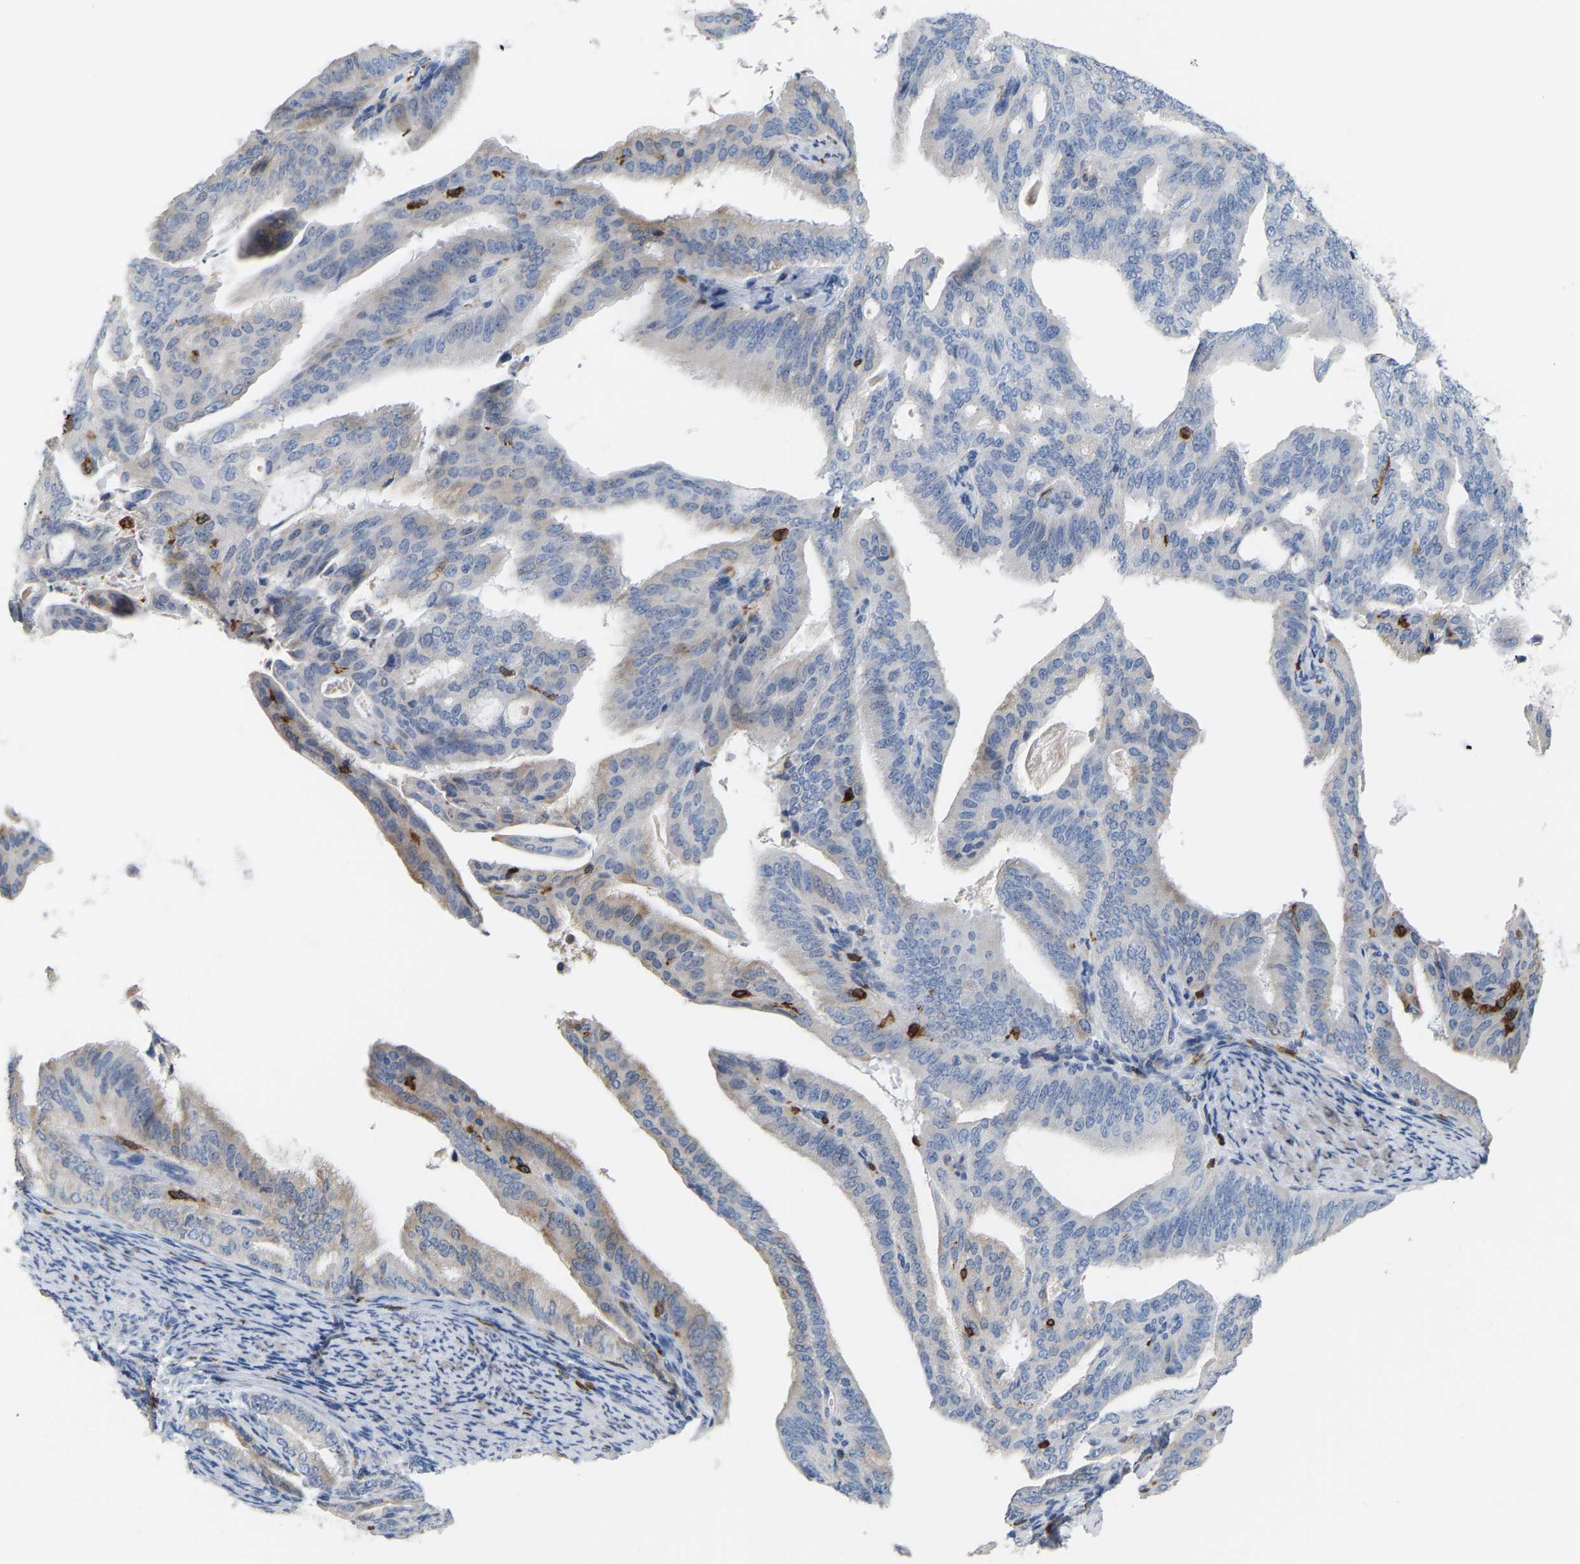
{"staining": {"intensity": "moderate", "quantity": "<25%", "location": "cytoplasmic/membranous"}, "tissue": "endometrial cancer", "cell_type": "Tumor cells", "image_type": "cancer", "snomed": [{"axis": "morphology", "description": "Adenocarcinoma, NOS"}, {"axis": "topography", "description": "Endometrium"}], "caption": "An immunohistochemistry image of neoplastic tissue is shown. Protein staining in brown labels moderate cytoplasmic/membranous positivity in endometrial cancer (adenocarcinoma) within tumor cells.", "gene": "PTGS1", "patient": {"sex": "female", "age": 58}}